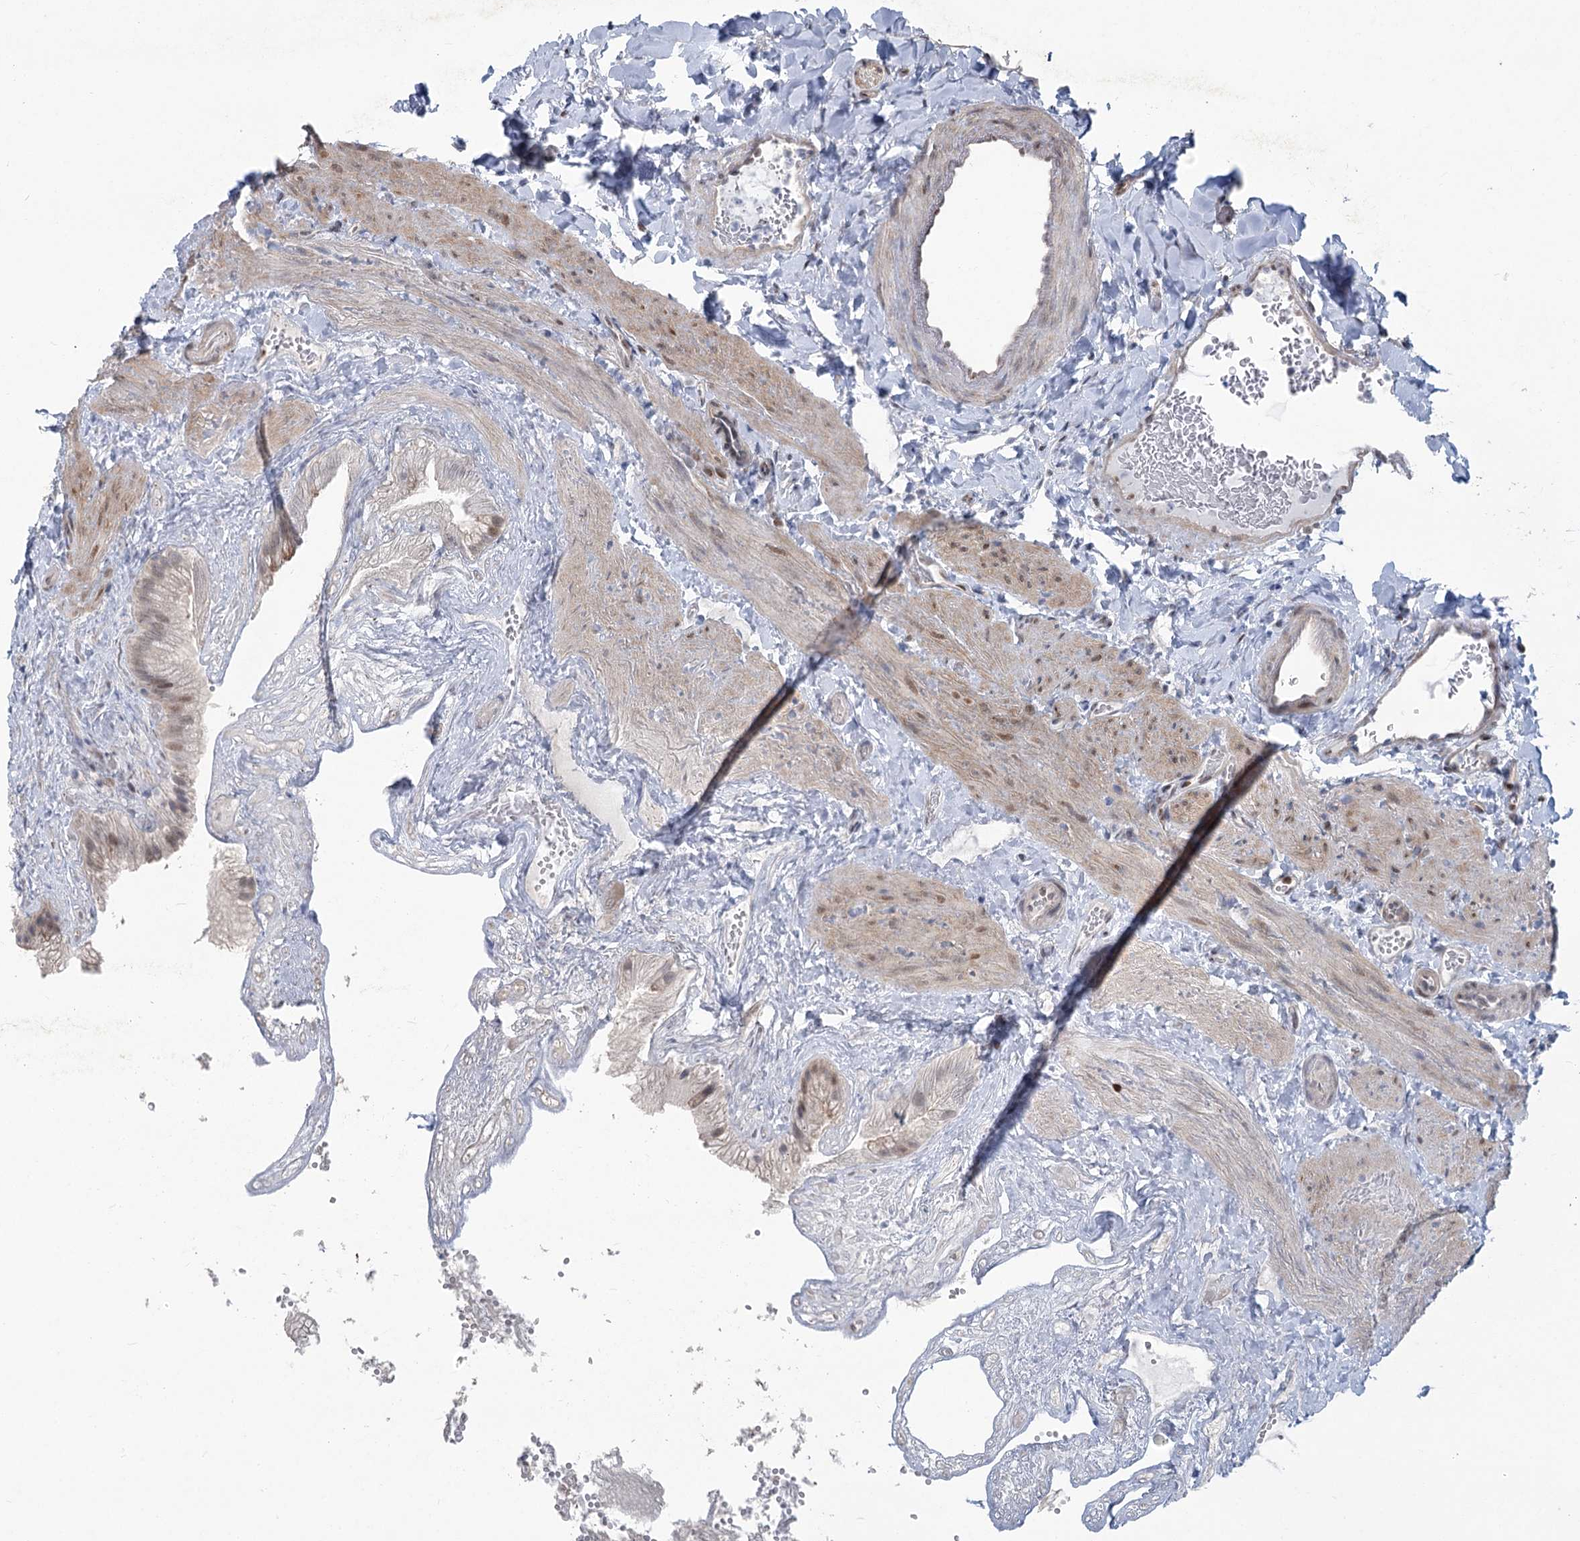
{"staining": {"intensity": "moderate", "quantity": "<25%", "location": "nuclear"}, "tissue": "gallbladder", "cell_type": "Glandular cells", "image_type": "normal", "snomed": [{"axis": "morphology", "description": "Normal tissue, NOS"}, {"axis": "topography", "description": "Gallbladder"}], "caption": "Moderate nuclear staining for a protein is appreciated in about <25% of glandular cells of normal gallbladder using IHC.", "gene": "ABITRAM", "patient": {"sex": "female", "age": 30}}